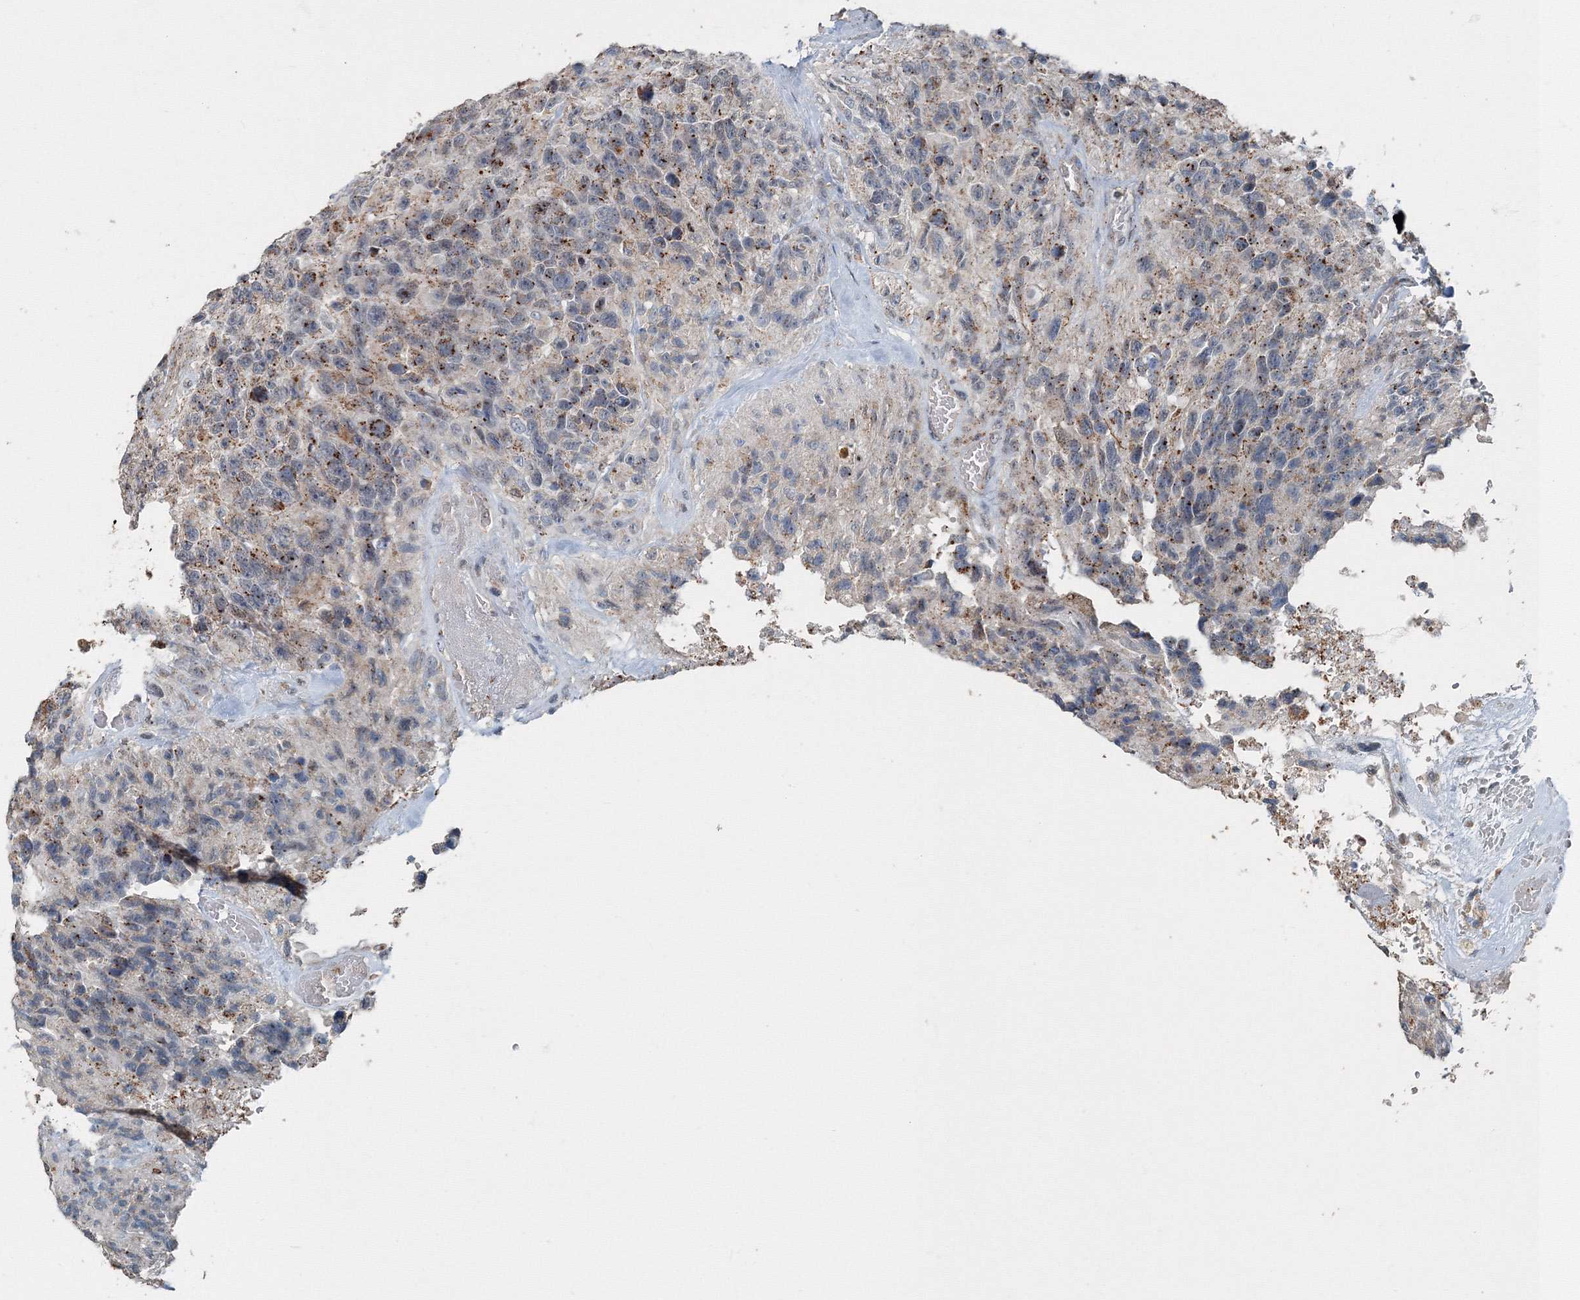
{"staining": {"intensity": "moderate", "quantity": ">75%", "location": "cytoplasmic/membranous"}, "tissue": "glioma", "cell_type": "Tumor cells", "image_type": "cancer", "snomed": [{"axis": "morphology", "description": "Glioma, malignant, High grade"}, {"axis": "topography", "description": "Brain"}], "caption": "A brown stain highlights moderate cytoplasmic/membranous staining of a protein in human high-grade glioma (malignant) tumor cells.", "gene": "AASDH", "patient": {"sex": "male", "age": 69}}